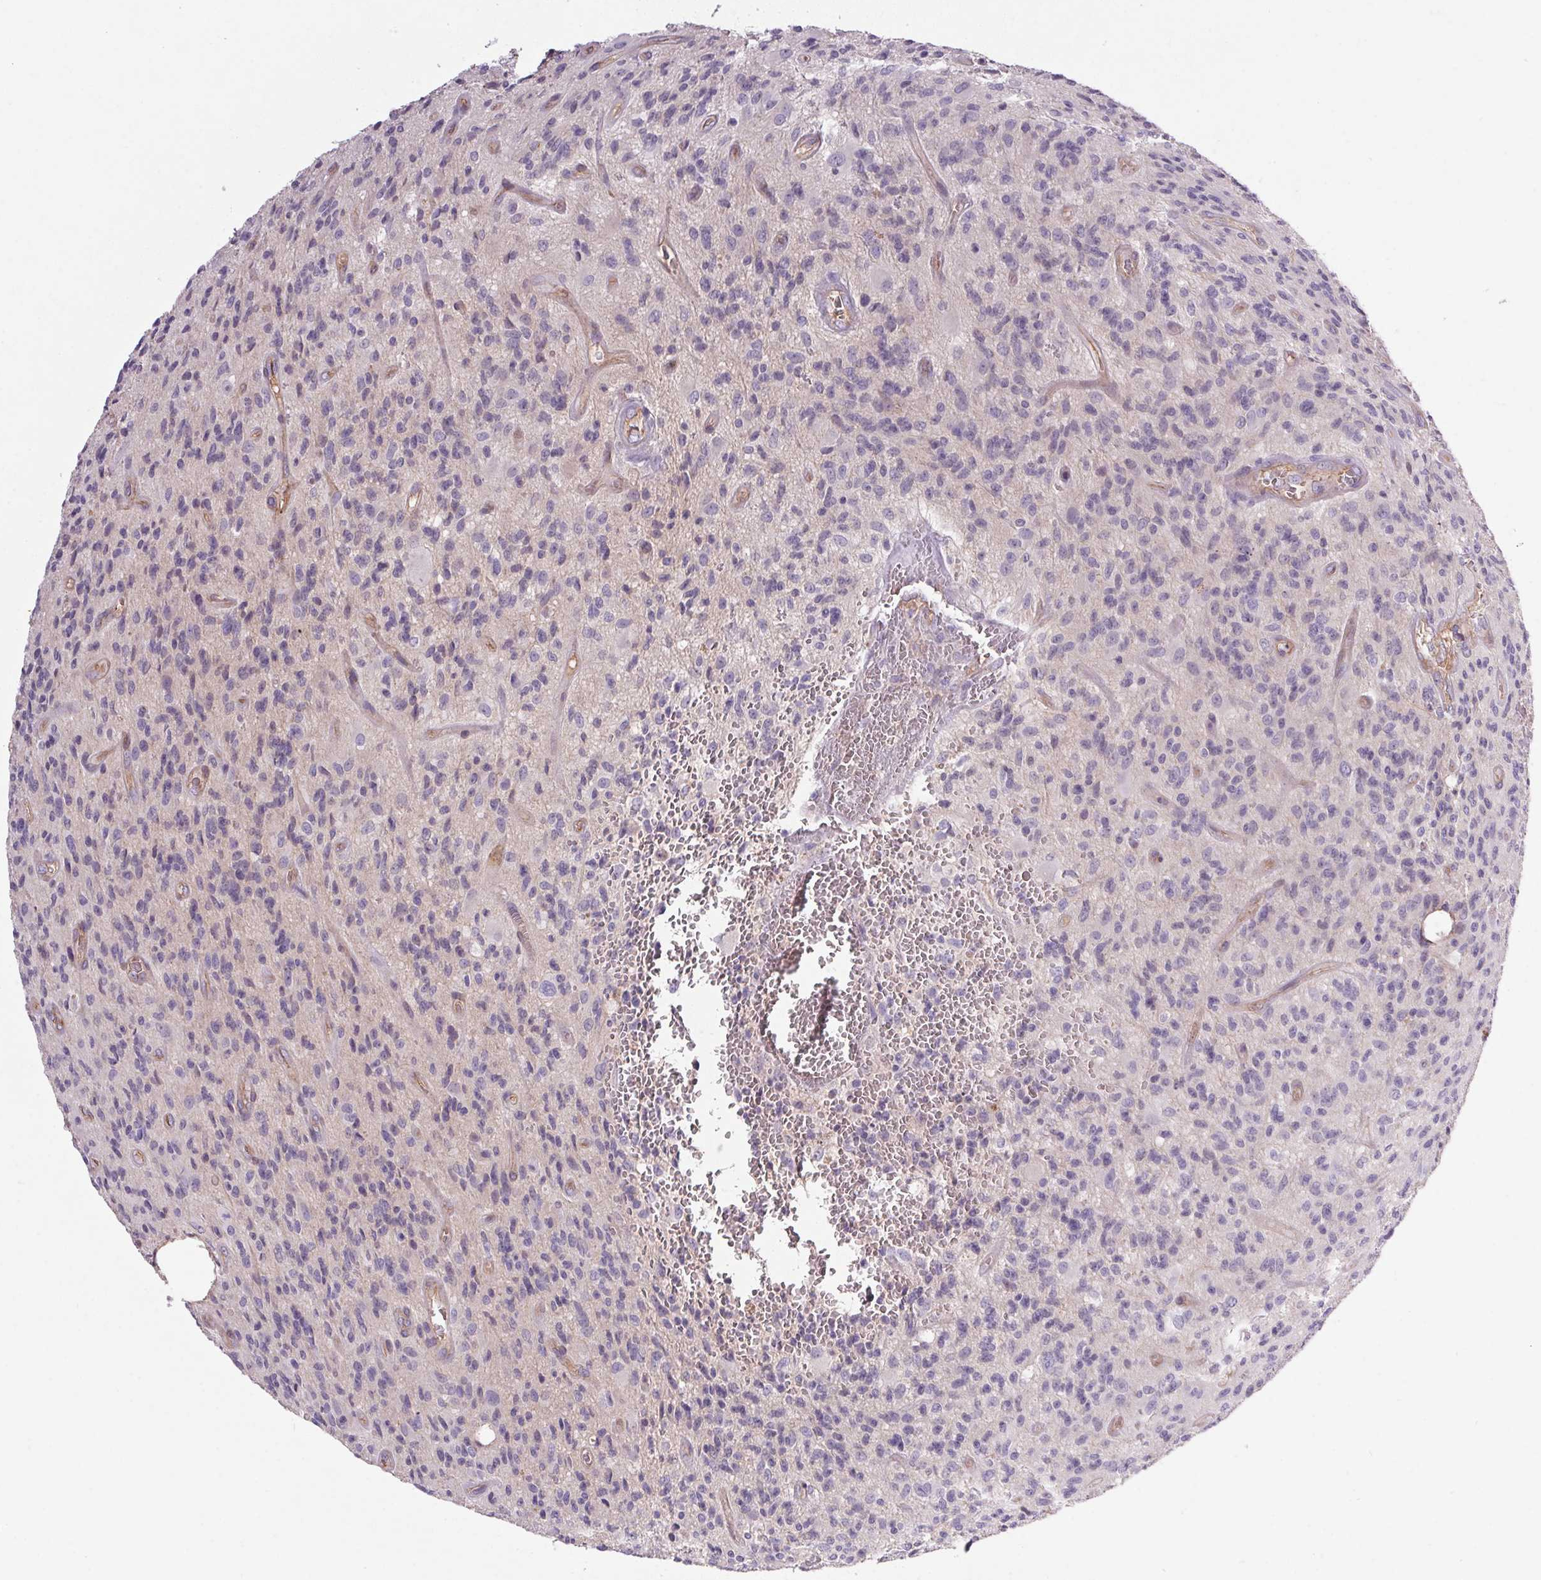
{"staining": {"intensity": "negative", "quantity": "none", "location": "none"}, "tissue": "glioma", "cell_type": "Tumor cells", "image_type": "cancer", "snomed": [{"axis": "morphology", "description": "Glioma, malignant, High grade"}, {"axis": "topography", "description": "Brain"}], "caption": "The histopathology image displays no significant staining in tumor cells of high-grade glioma (malignant).", "gene": "APOC4", "patient": {"sex": "male", "age": 76}}